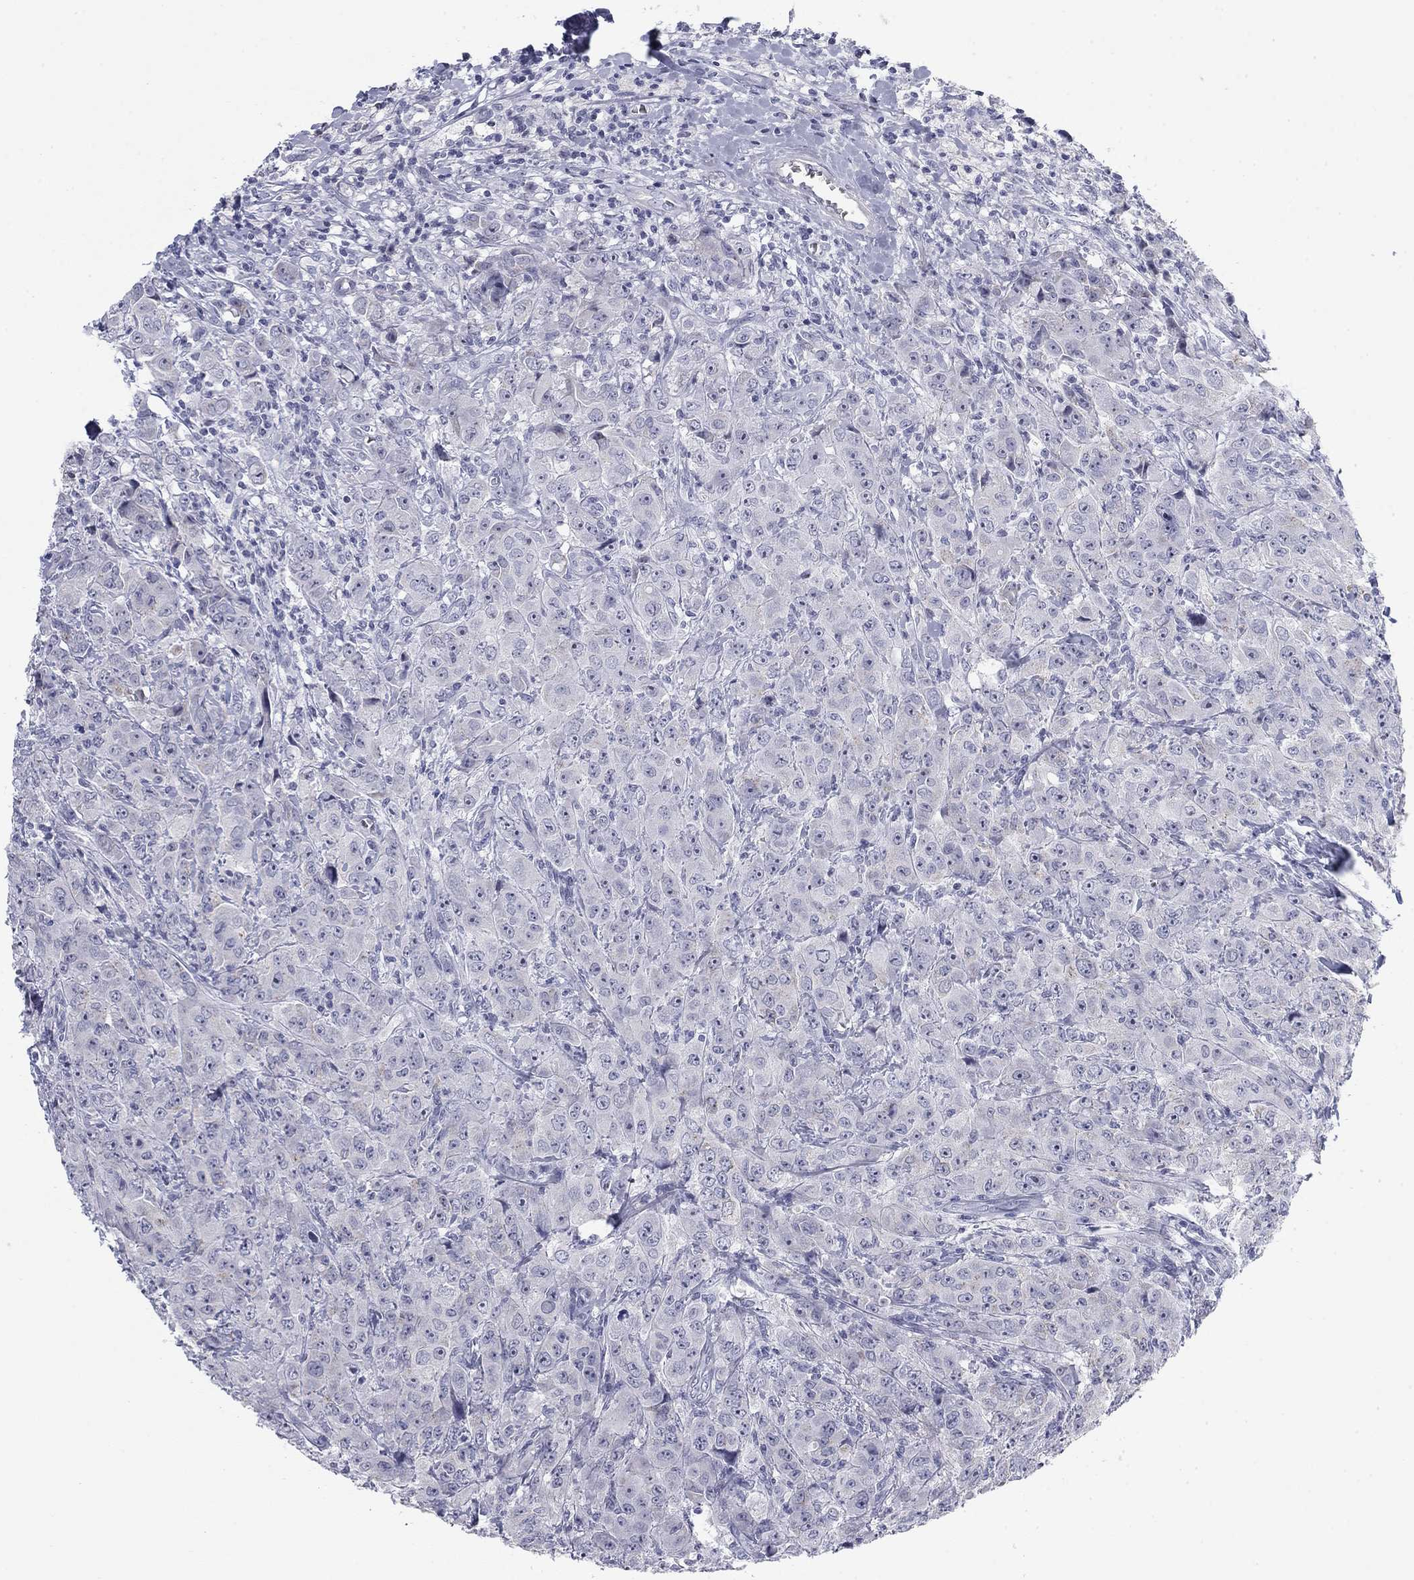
{"staining": {"intensity": "negative", "quantity": "none", "location": "none"}, "tissue": "breast cancer", "cell_type": "Tumor cells", "image_type": "cancer", "snomed": [{"axis": "morphology", "description": "Duct carcinoma"}, {"axis": "topography", "description": "Breast"}], "caption": "IHC photomicrograph of neoplastic tissue: human breast cancer stained with DAB displays no significant protein staining in tumor cells.", "gene": "PRPH", "patient": {"sex": "female", "age": 43}}